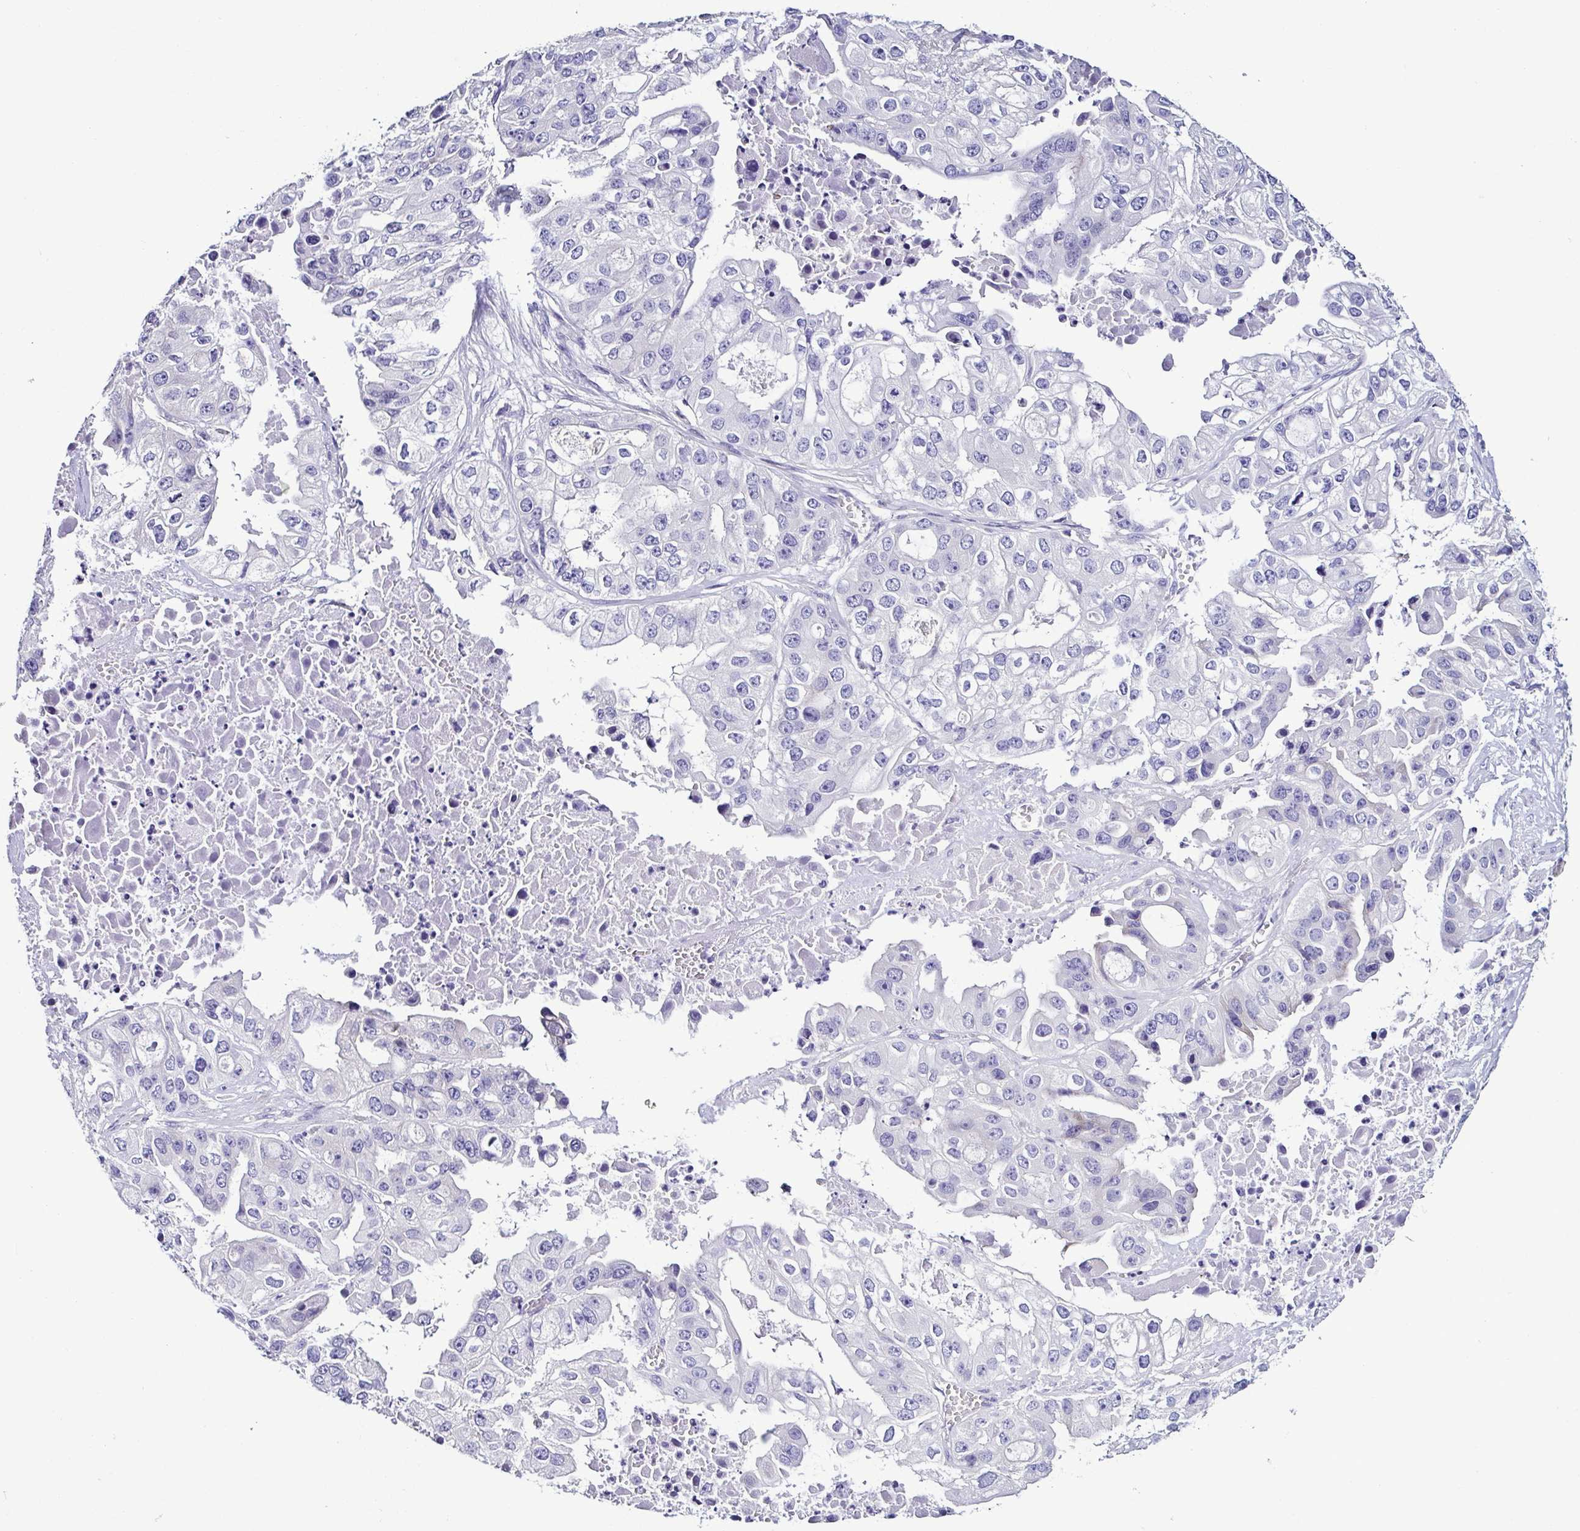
{"staining": {"intensity": "negative", "quantity": "none", "location": "none"}, "tissue": "ovarian cancer", "cell_type": "Tumor cells", "image_type": "cancer", "snomed": [{"axis": "morphology", "description": "Cystadenocarcinoma, serous, NOS"}, {"axis": "topography", "description": "Ovary"}], "caption": "The IHC photomicrograph has no significant staining in tumor cells of ovarian cancer (serous cystadenocarcinoma) tissue.", "gene": "SRL", "patient": {"sex": "female", "age": 56}}